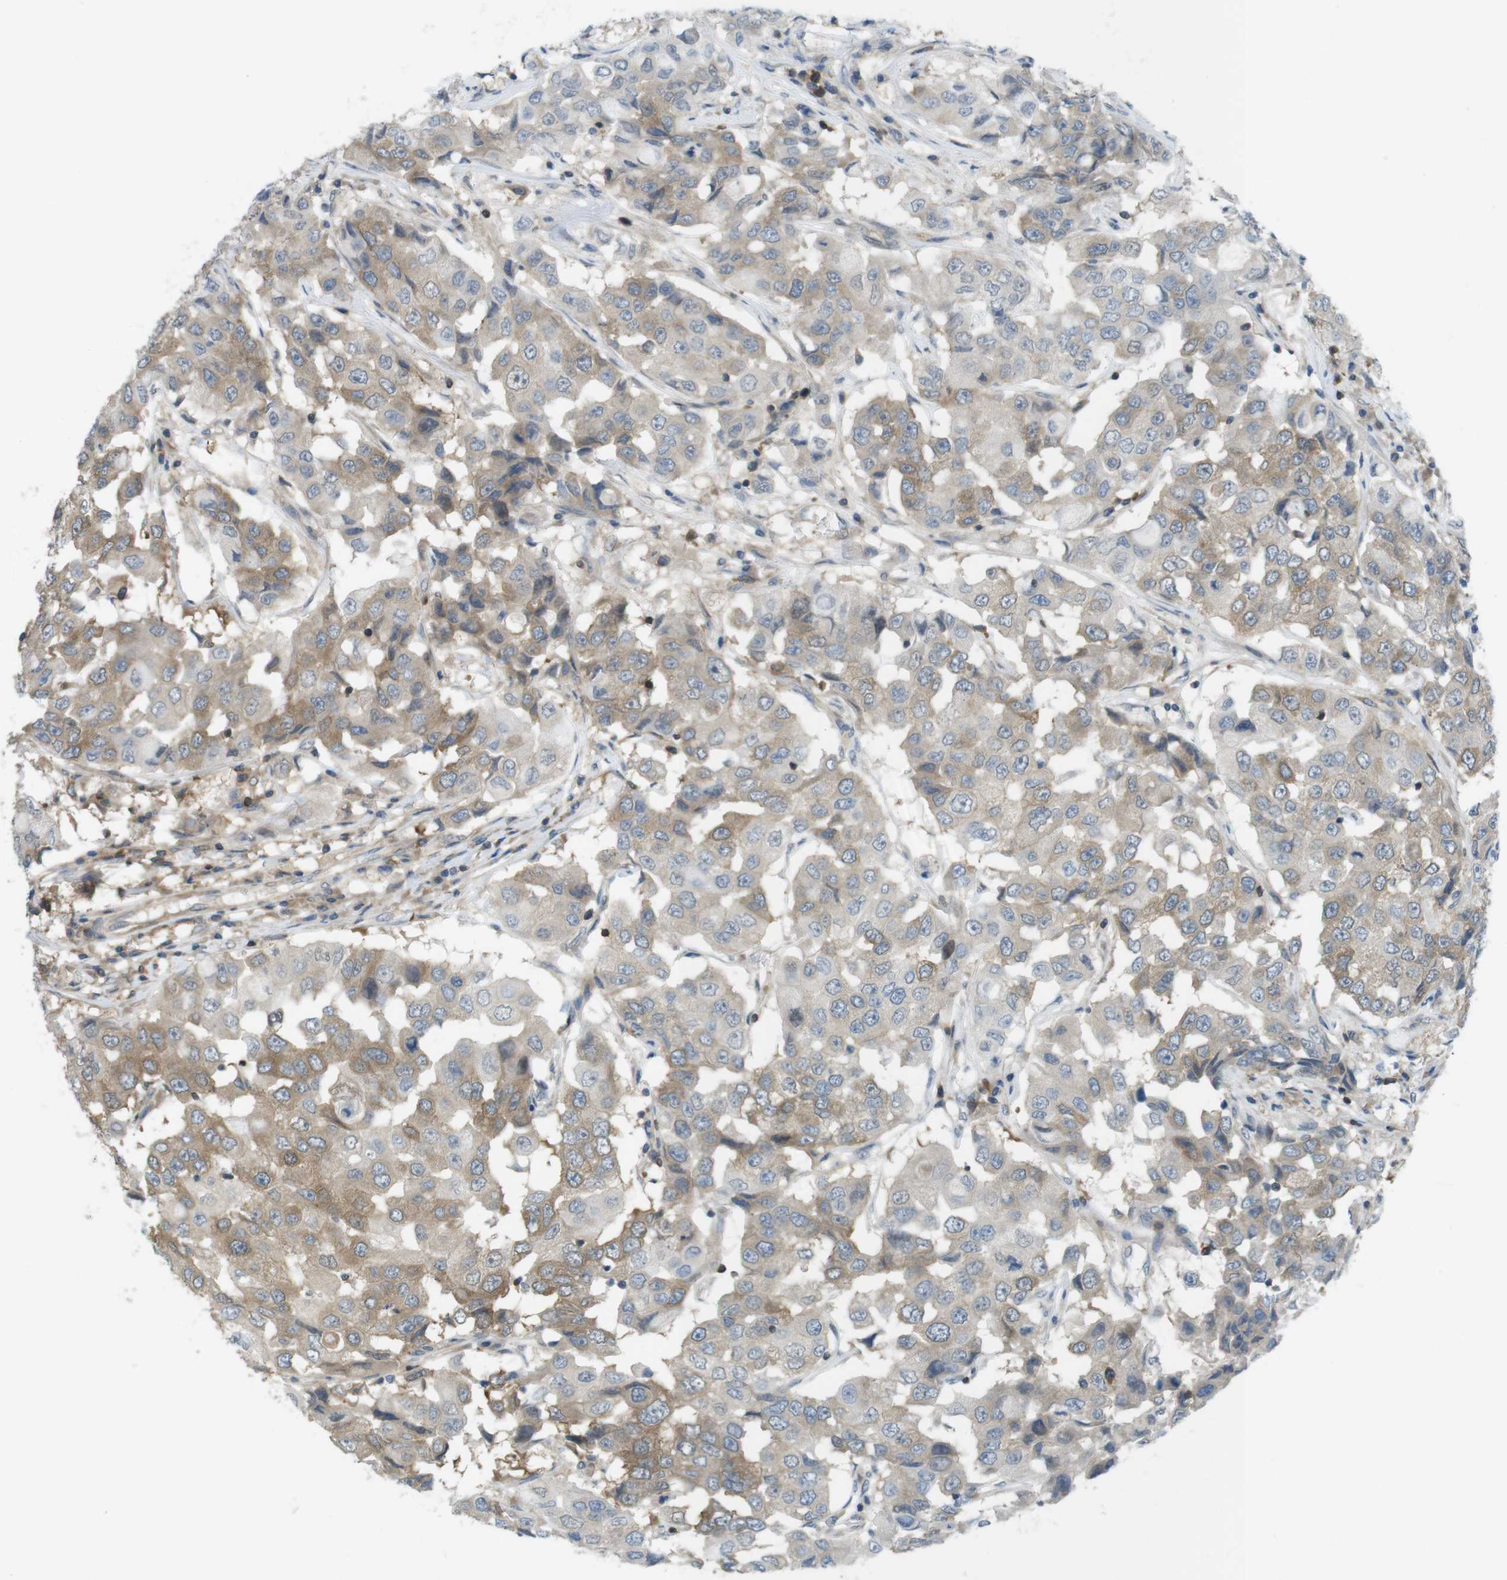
{"staining": {"intensity": "moderate", "quantity": ">75%", "location": "cytoplasmic/membranous"}, "tissue": "breast cancer", "cell_type": "Tumor cells", "image_type": "cancer", "snomed": [{"axis": "morphology", "description": "Duct carcinoma"}, {"axis": "topography", "description": "Breast"}], "caption": "Protein expression analysis of human breast cancer reveals moderate cytoplasmic/membranous staining in approximately >75% of tumor cells. (DAB IHC with brightfield microscopy, high magnification).", "gene": "MTHFD1", "patient": {"sex": "female", "age": 27}}